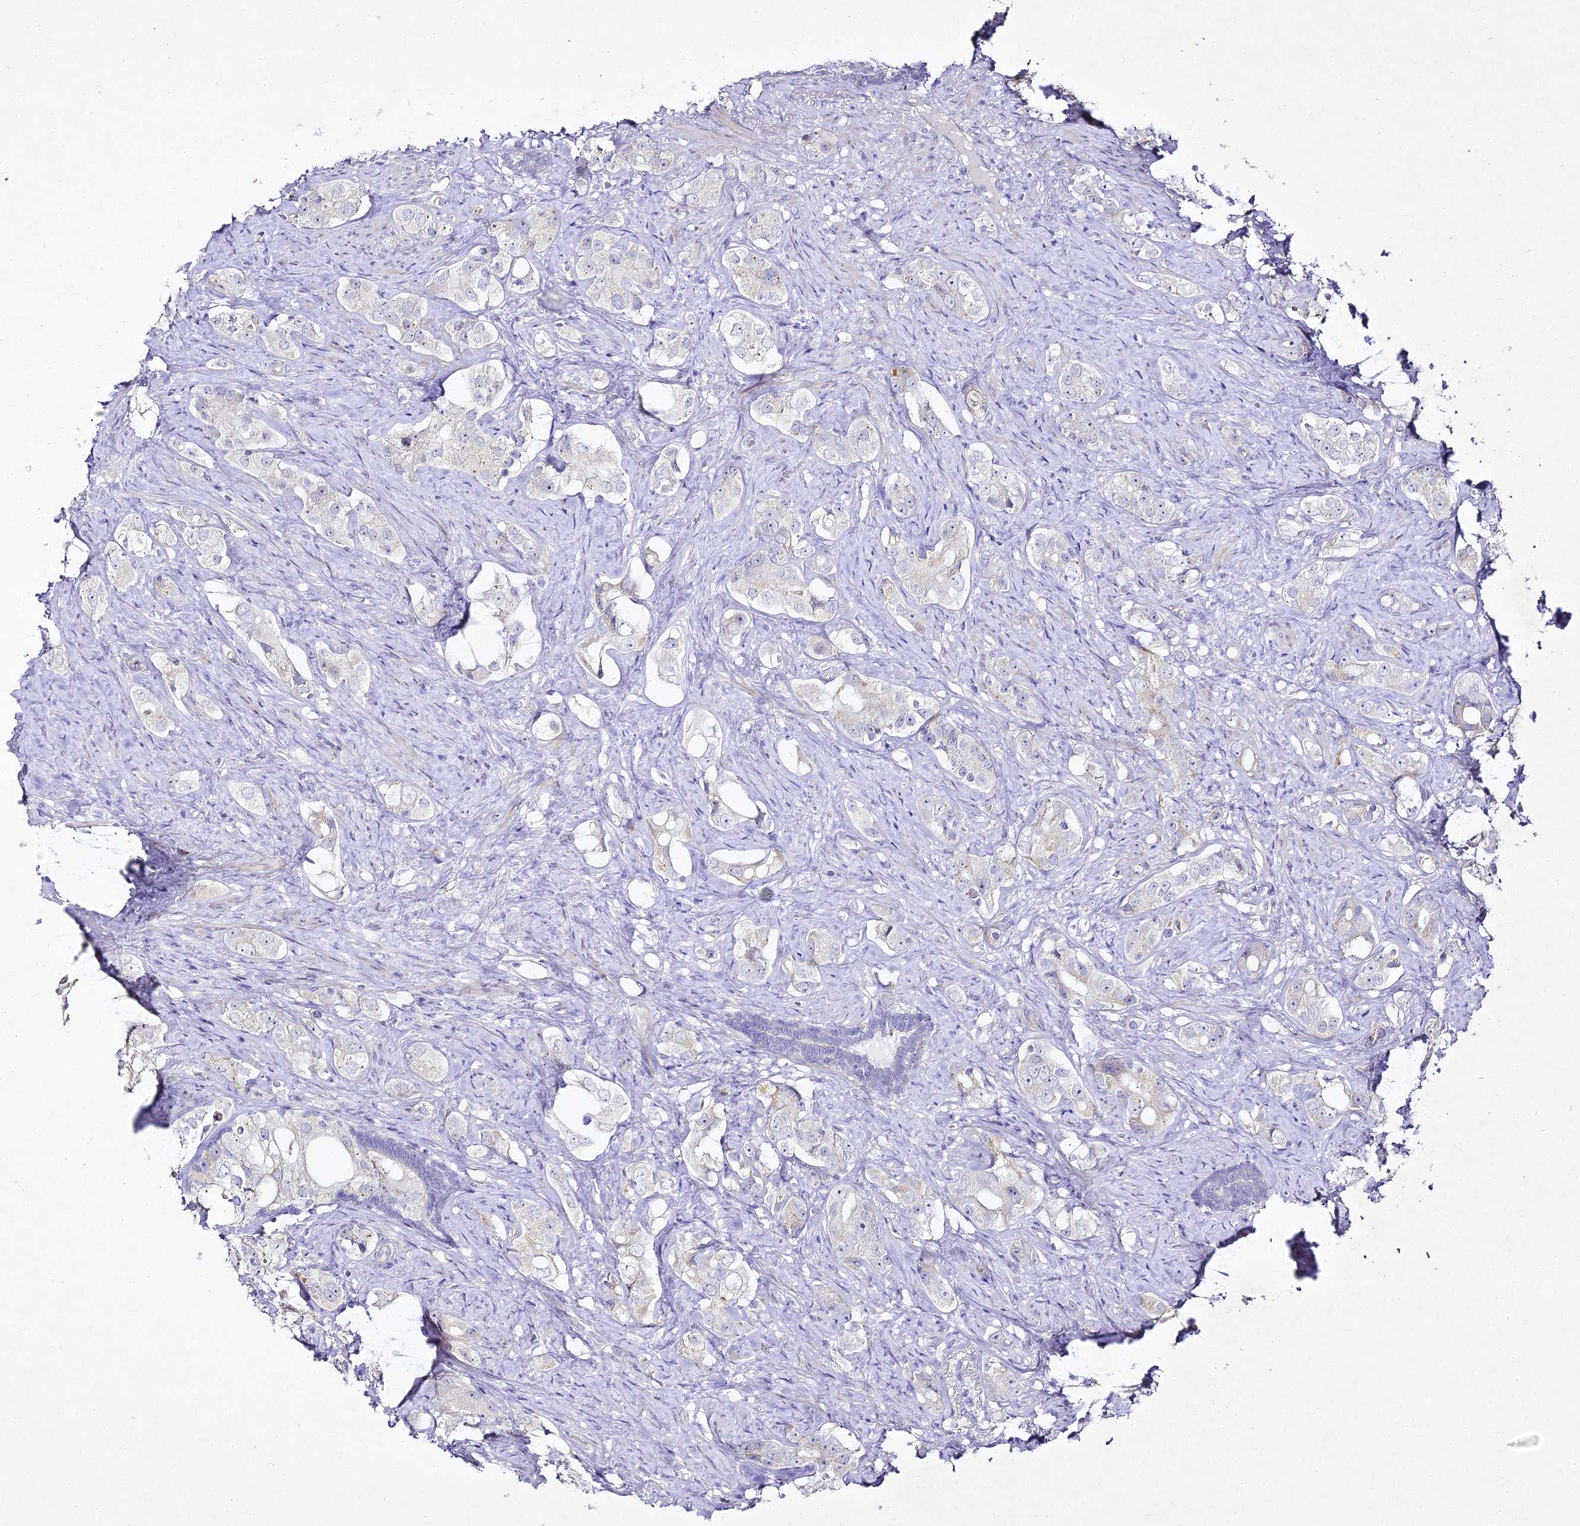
{"staining": {"intensity": "negative", "quantity": "none", "location": "none"}, "tissue": "prostate cancer", "cell_type": "Tumor cells", "image_type": "cancer", "snomed": [{"axis": "morphology", "description": "Adenocarcinoma, High grade"}, {"axis": "topography", "description": "Prostate"}], "caption": "Immunohistochemistry (IHC) image of neoplastic tissue: human prostate cancer stained with DAB displays no significant protein expression in tumor cells. (DAB immunohistochemistry, high magnification).", "gene": "ALPG", "patient": {"sex": "male", "age": 63}}